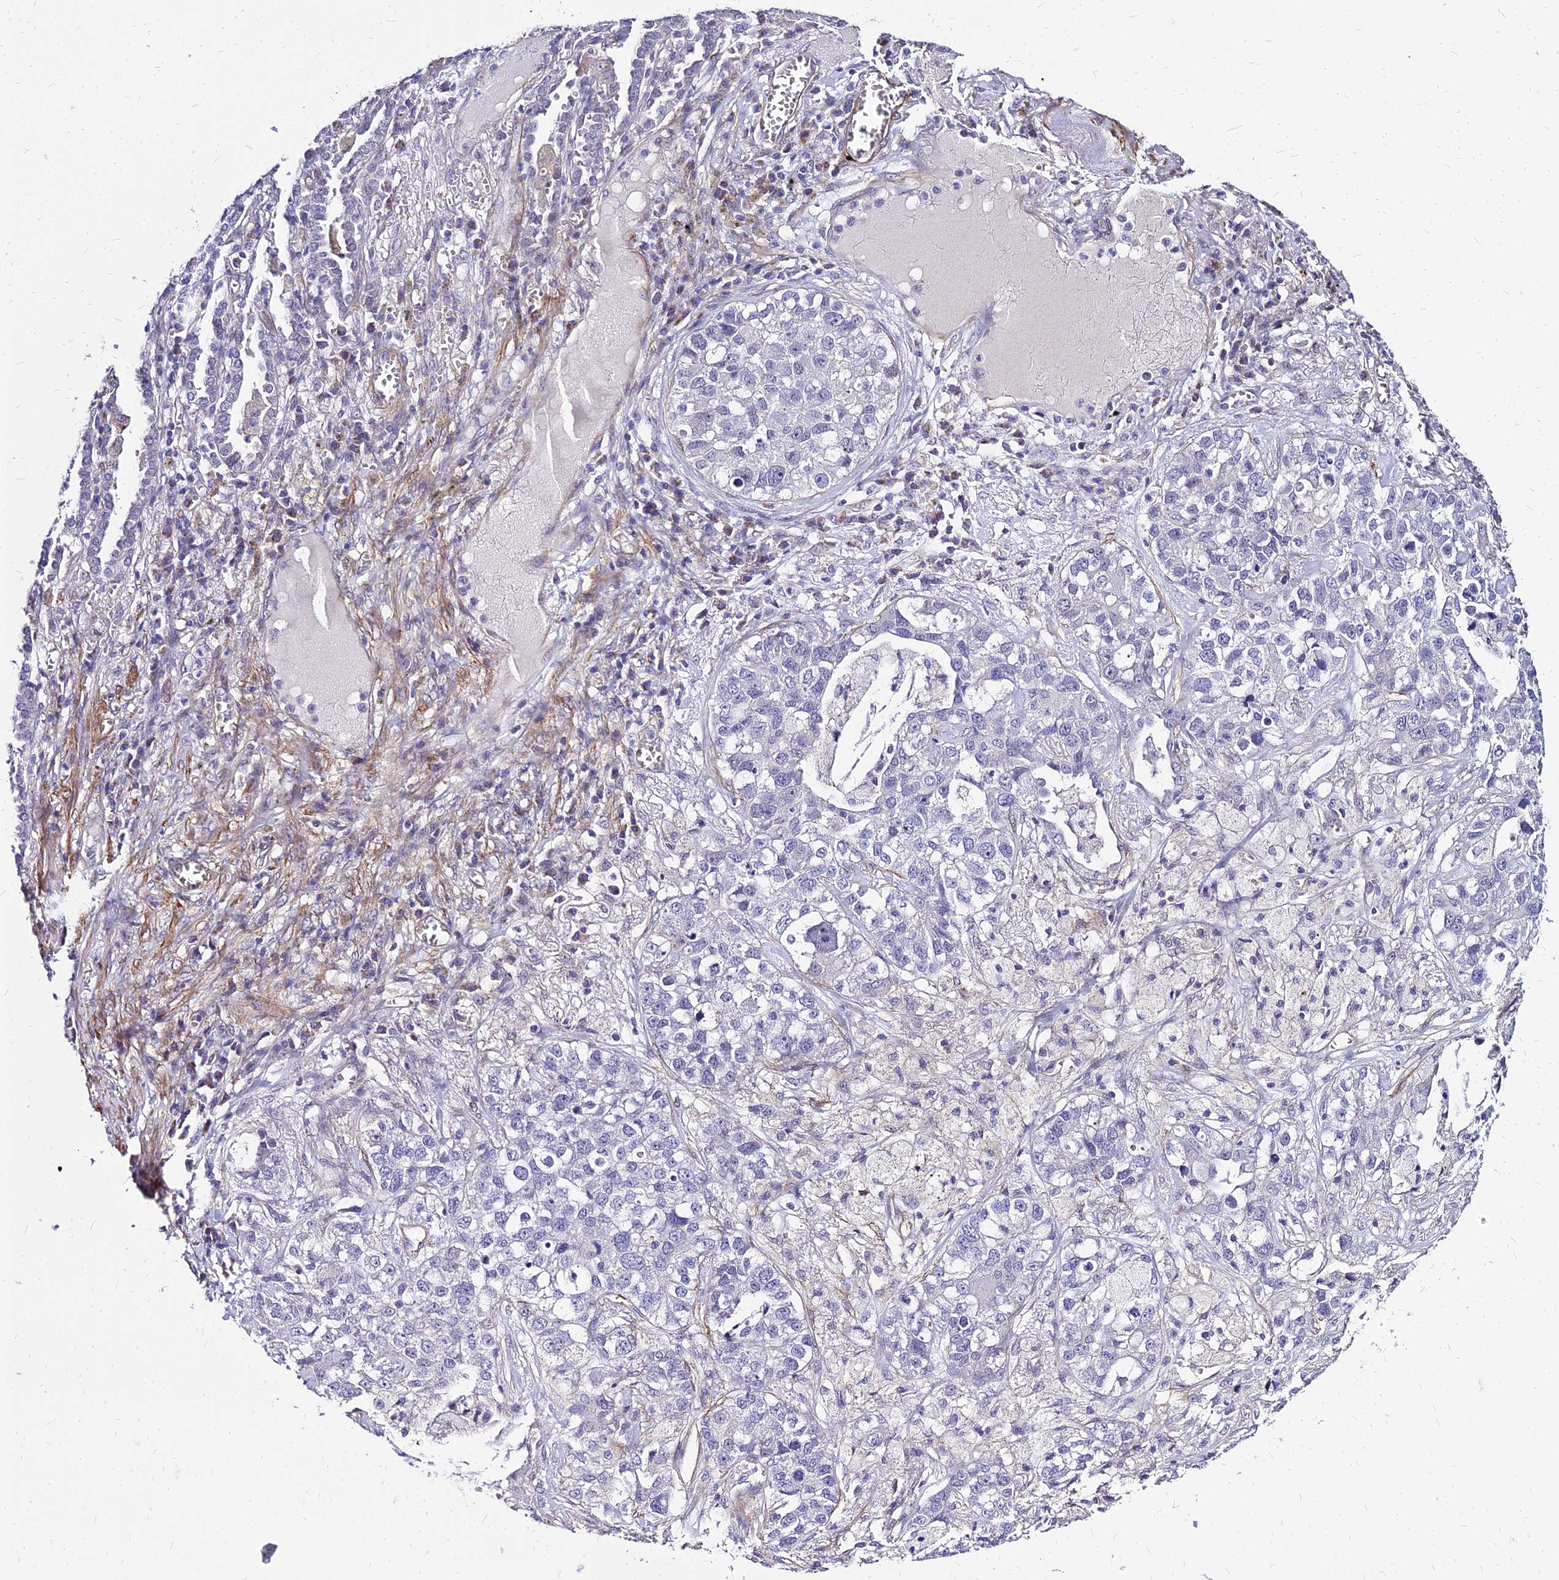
{"staining": {"intensity": "negative", "quantity": "none", "location": "none"}, "tissue": "lung cancer", "cell_type": "Tumor cells", "image_type": "cancer", "snomed": [{"axis": "morphology", "description": "Adenocarcinoma, NOS"}, {"axis": "topography", "description": "Lung"}], "caption": "Immunohistochemical staining of human lung adenocarcinoma displays no significant expression in tumor cells.", "gene": "YEATS2", "patient": {"sex": "male", "age": 49}}